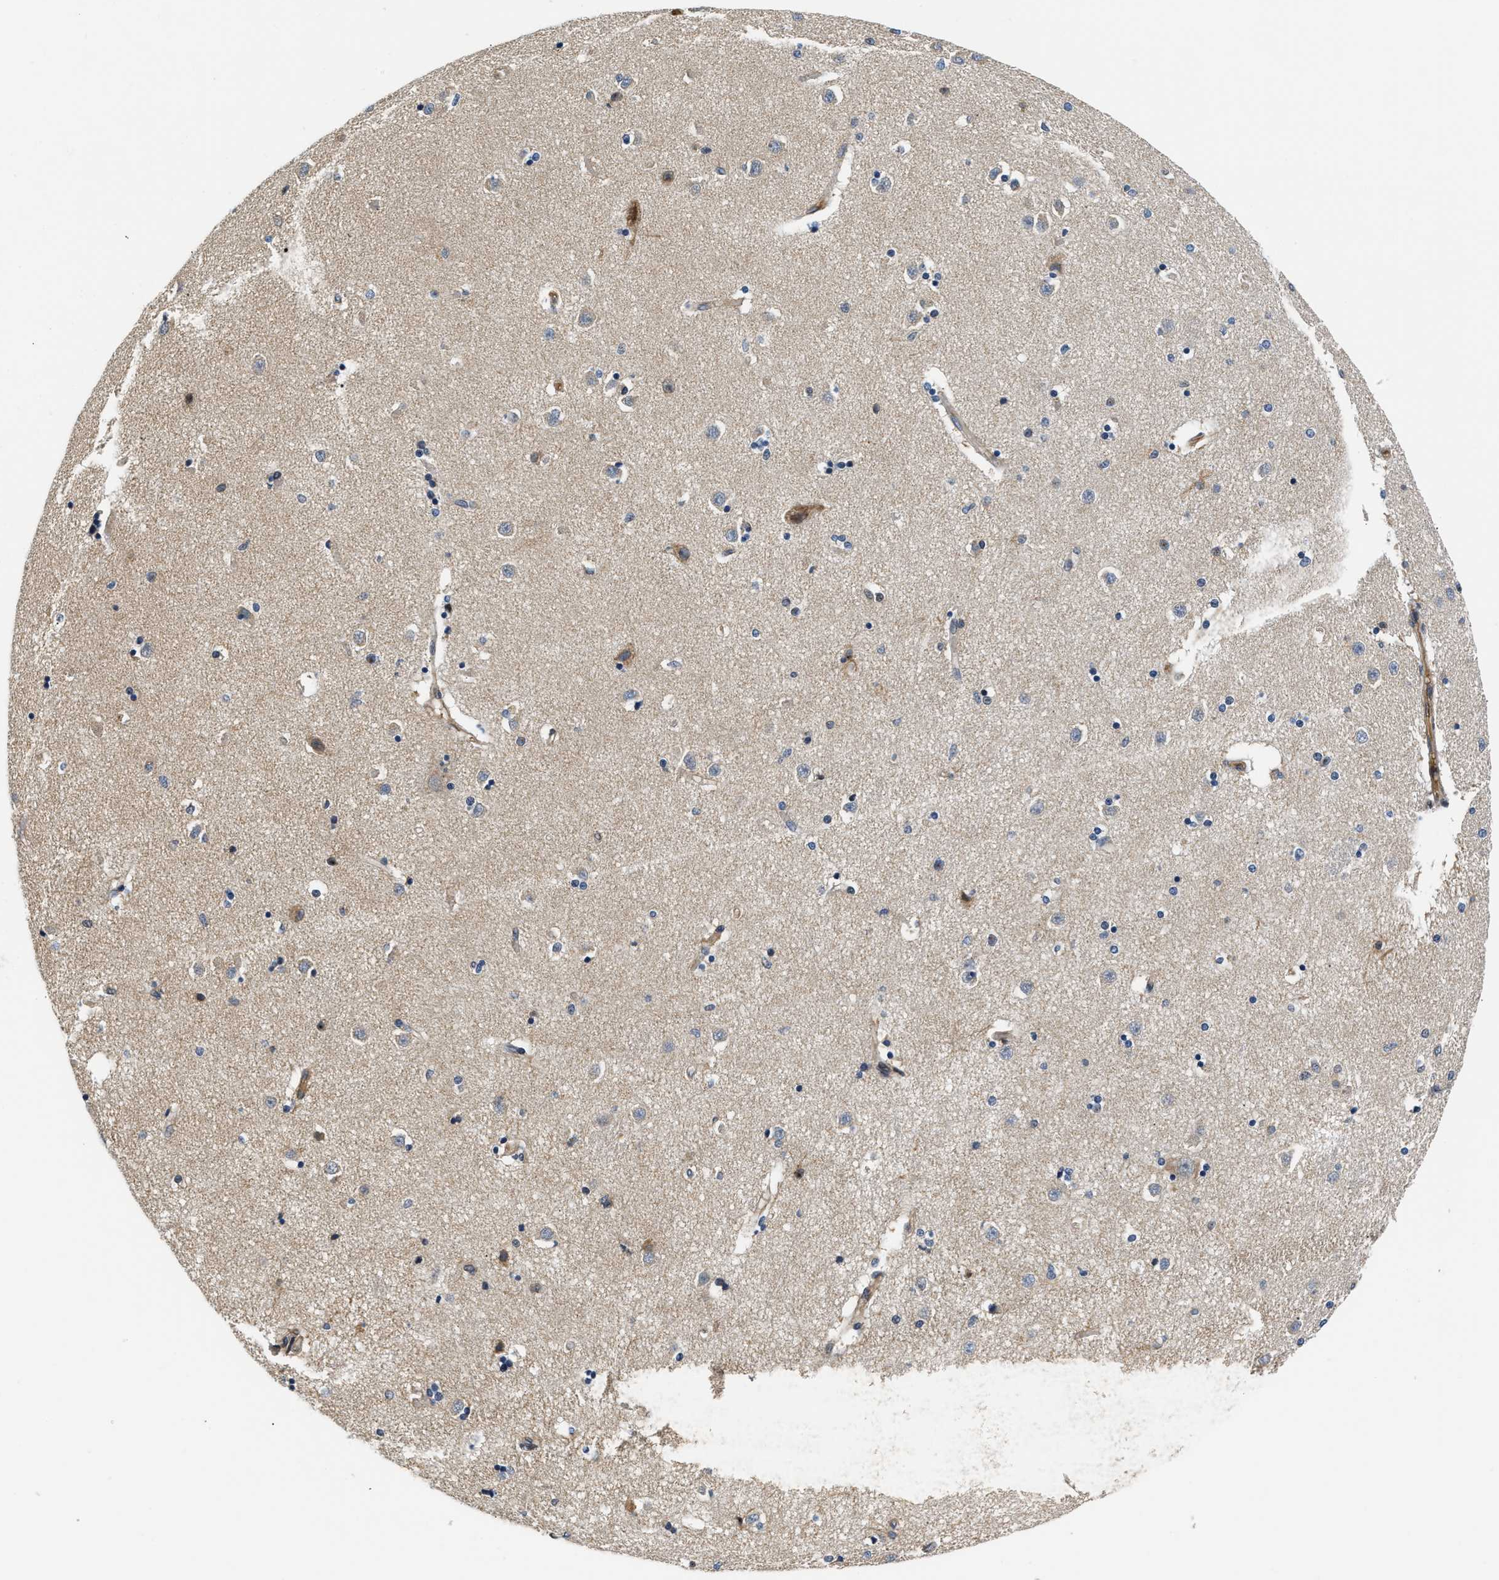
{"staining": {"intensity": "negative", "quantity": "none", "location": "none"}, "tissue": "caudate", "cell_type": "Glial cells", "image_type": "normal", "snomed": [{"axis": "morphology", "description": "Normal tissue, NOS"}, {"axis": "topography", "description": "Lateral ventricle wall"}], "caption": "An immunohistochemistry (IHC) photomicrograph of benign caudate is shown. There is no staining in glial cells of caudate. (DAB IHC visualized using brightfield microscopy, high magnification).", "gene": "TNIP2", "patient": {"sex": "female", "age": 54}}